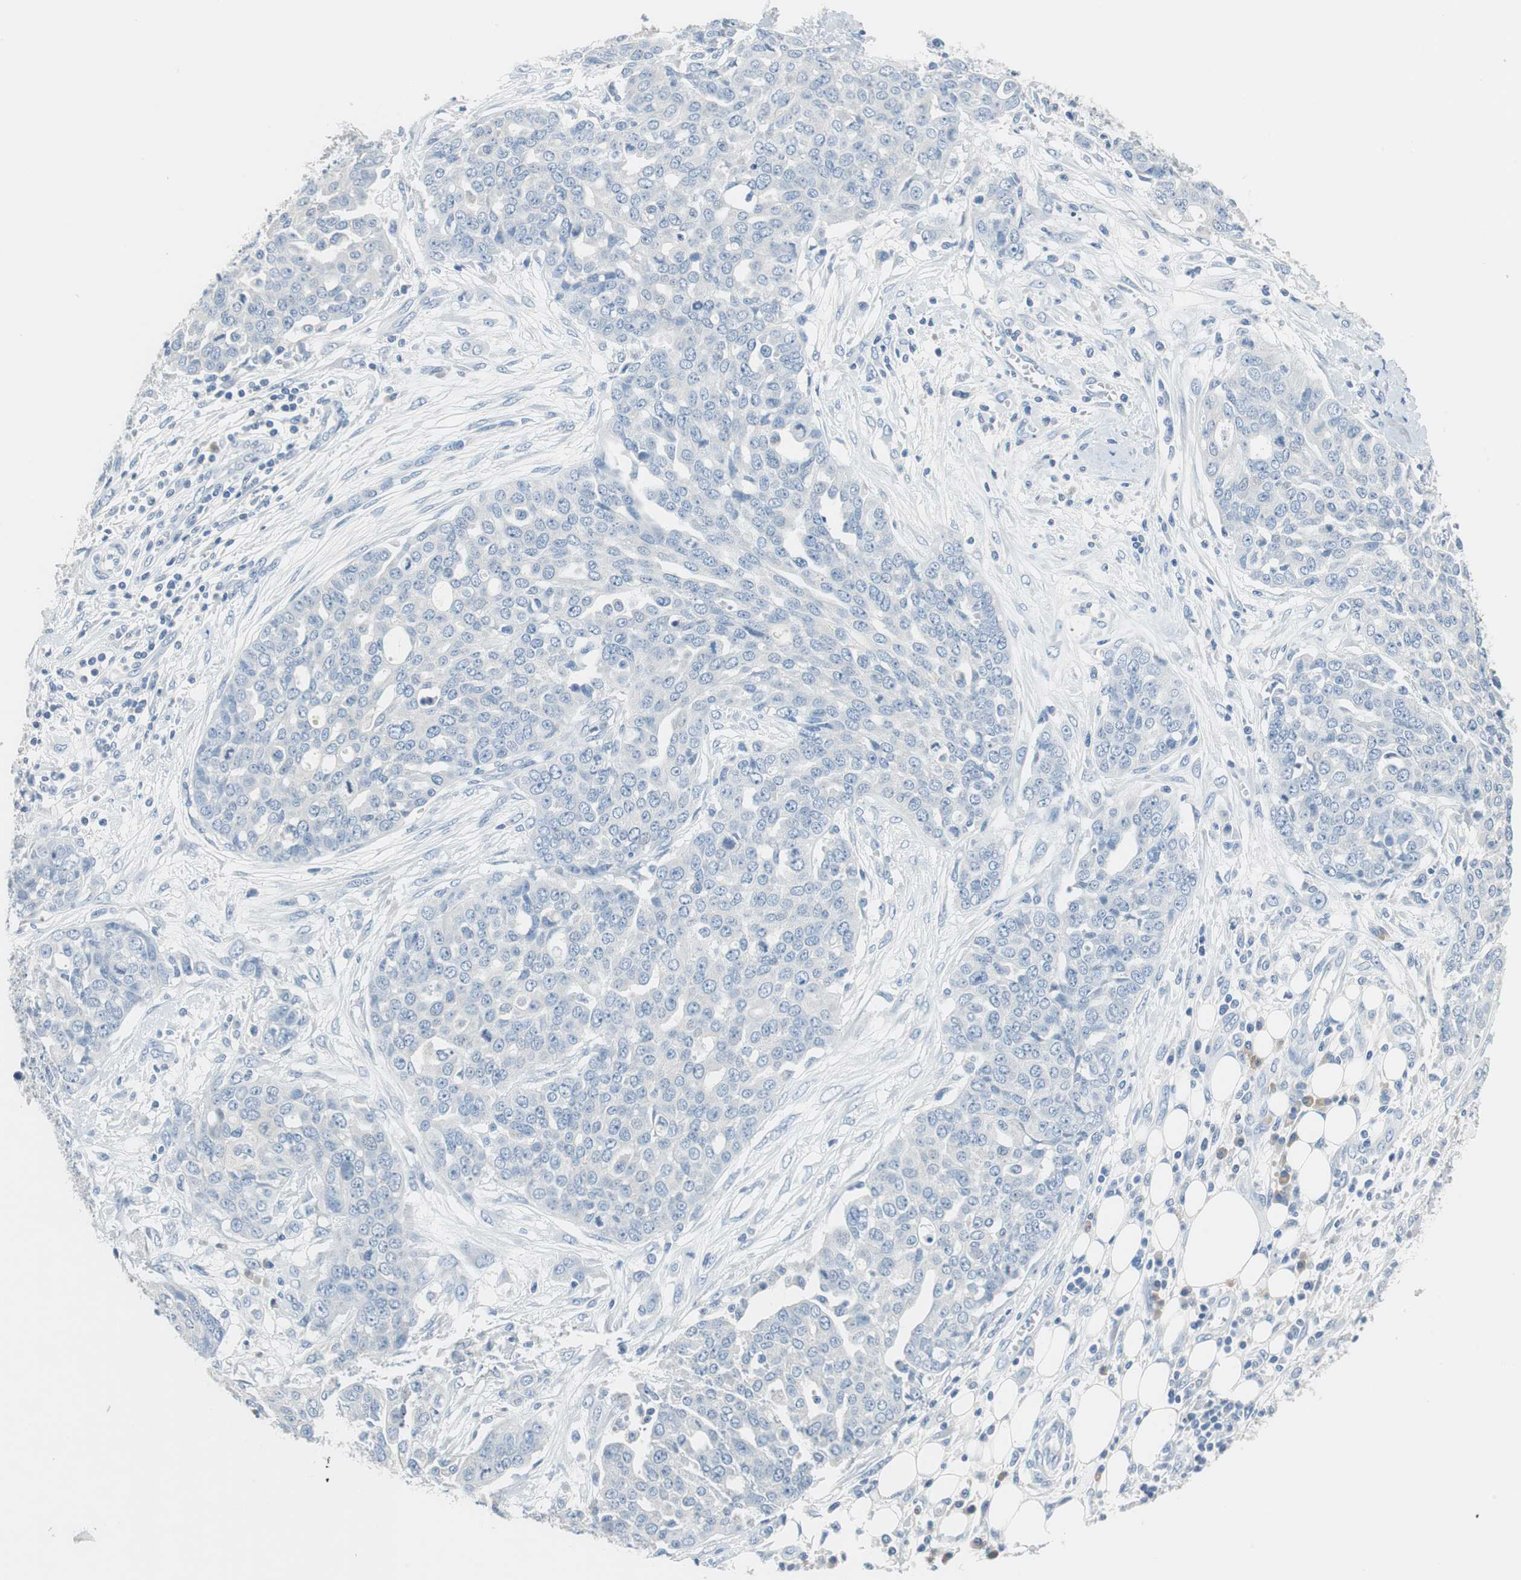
{"staining": {"intensity": "negative", "quantity": "none", "location": "none"}, "tissue": "ovarian cancer", "cell_type": "Tumor cells", "image_type": "cancer", "snomed": [{"axis": "morphology", "description": "Cystadenocarcinoma, serous, NOS"}, {"axis": "topography", "description": "Soft tissue"}, {"axis": "topography", "description": "Ovary"}], "caption": "This is an immunohistochemistry histopathology image of human ovarian serous cystadenocarcinoma. There is no expression in tumor cells.", "gene": "GLCCI1", "patient": {"sex": "female", "age": 57}}